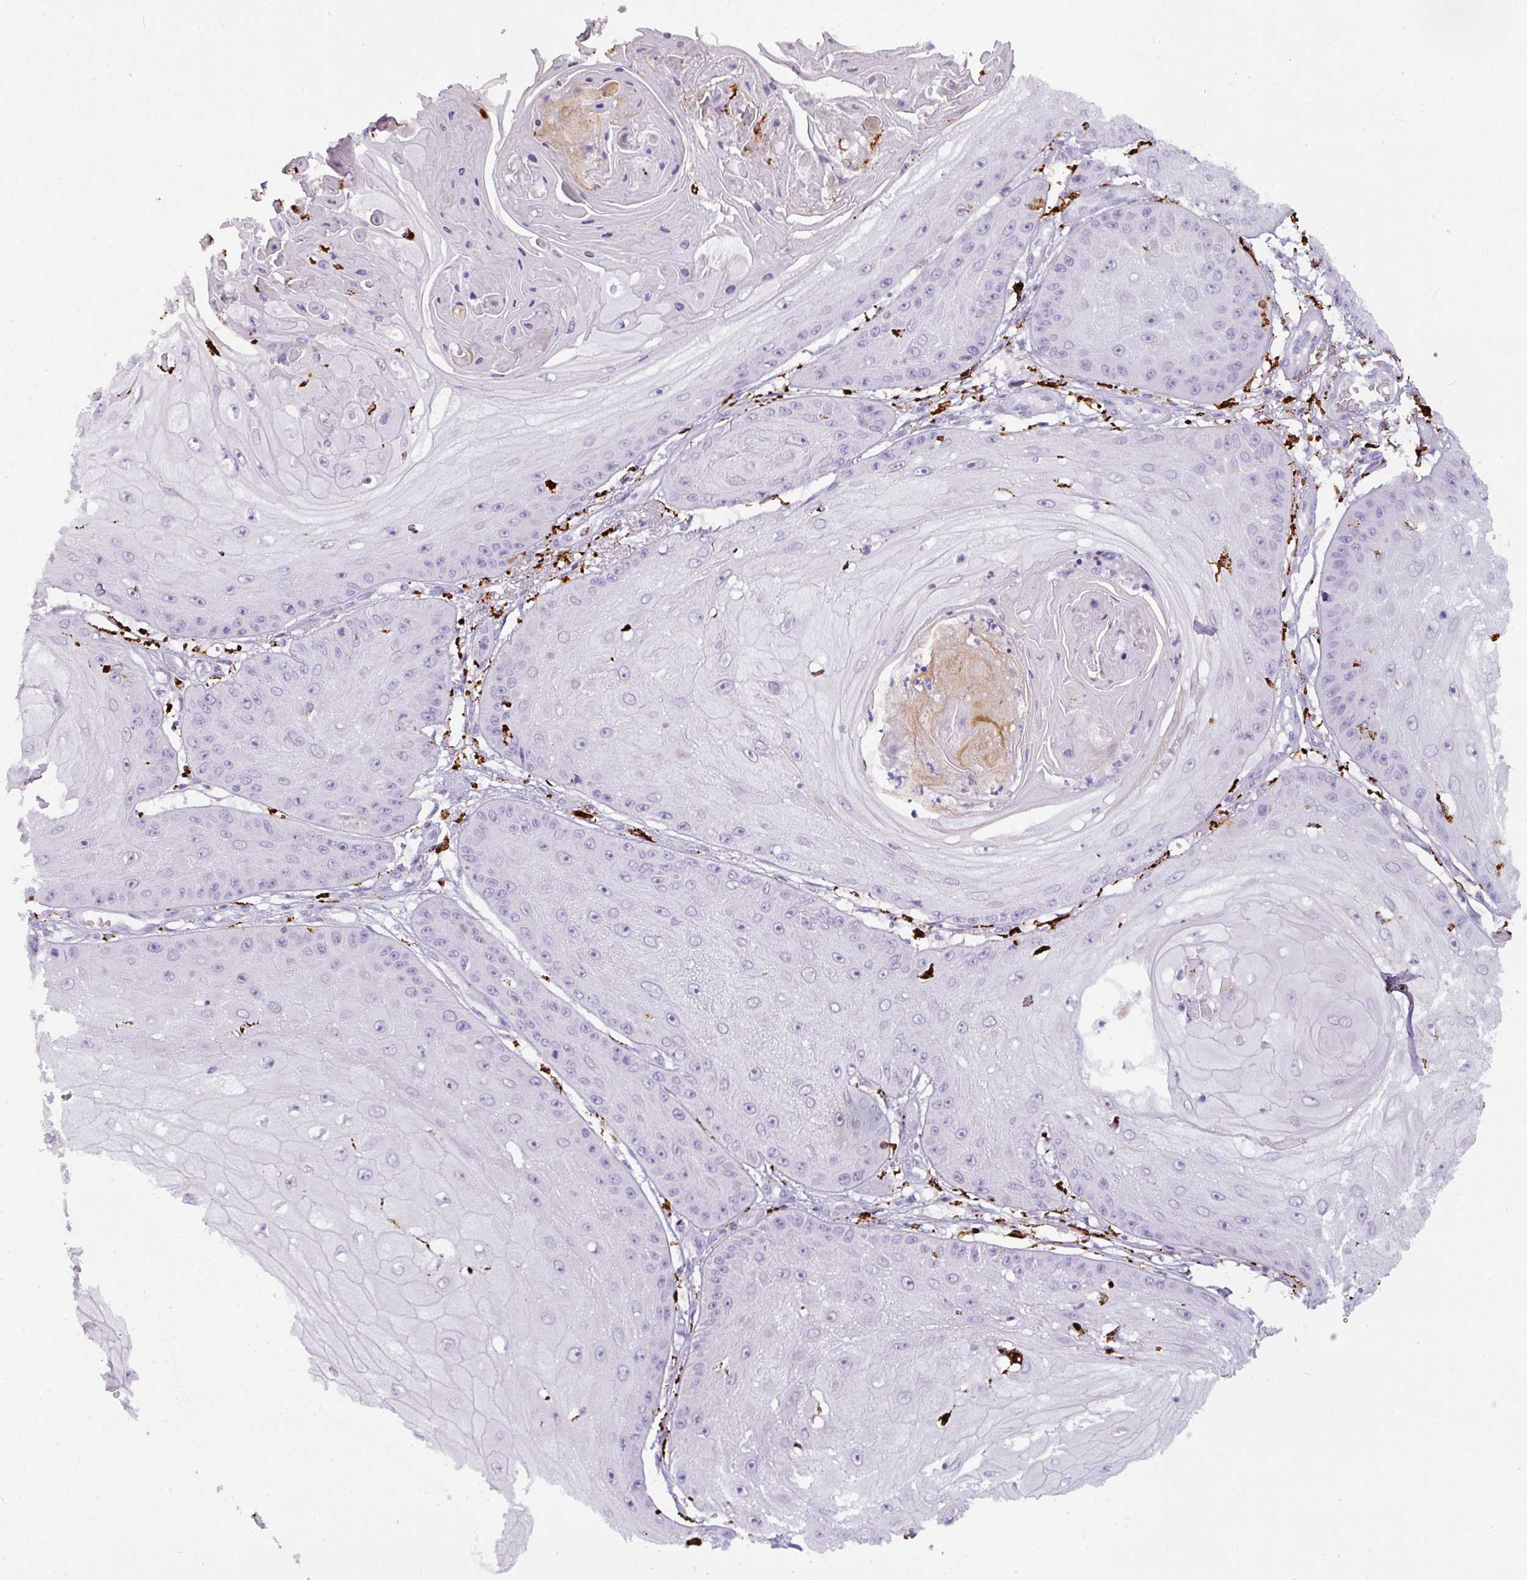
{"staining": {"intensity": "negative", "quantity": "none", "location": "none"}, "tissue": "skin cancer", "cell_type": "Tumor cells", "image_type": "cancer", "snomed": [{"axis": "morphology", "description": "Squamous cell carcinoma, NOS"}, {"axis": "topography", "description": "Skin"}], "caption": "The IHC micrograph has no significant staining in tumor cells of squamous cell carcinoma (skin) tissue.", "gene": "MMACHC", "patient": {"sex": "male", "age": 70}}